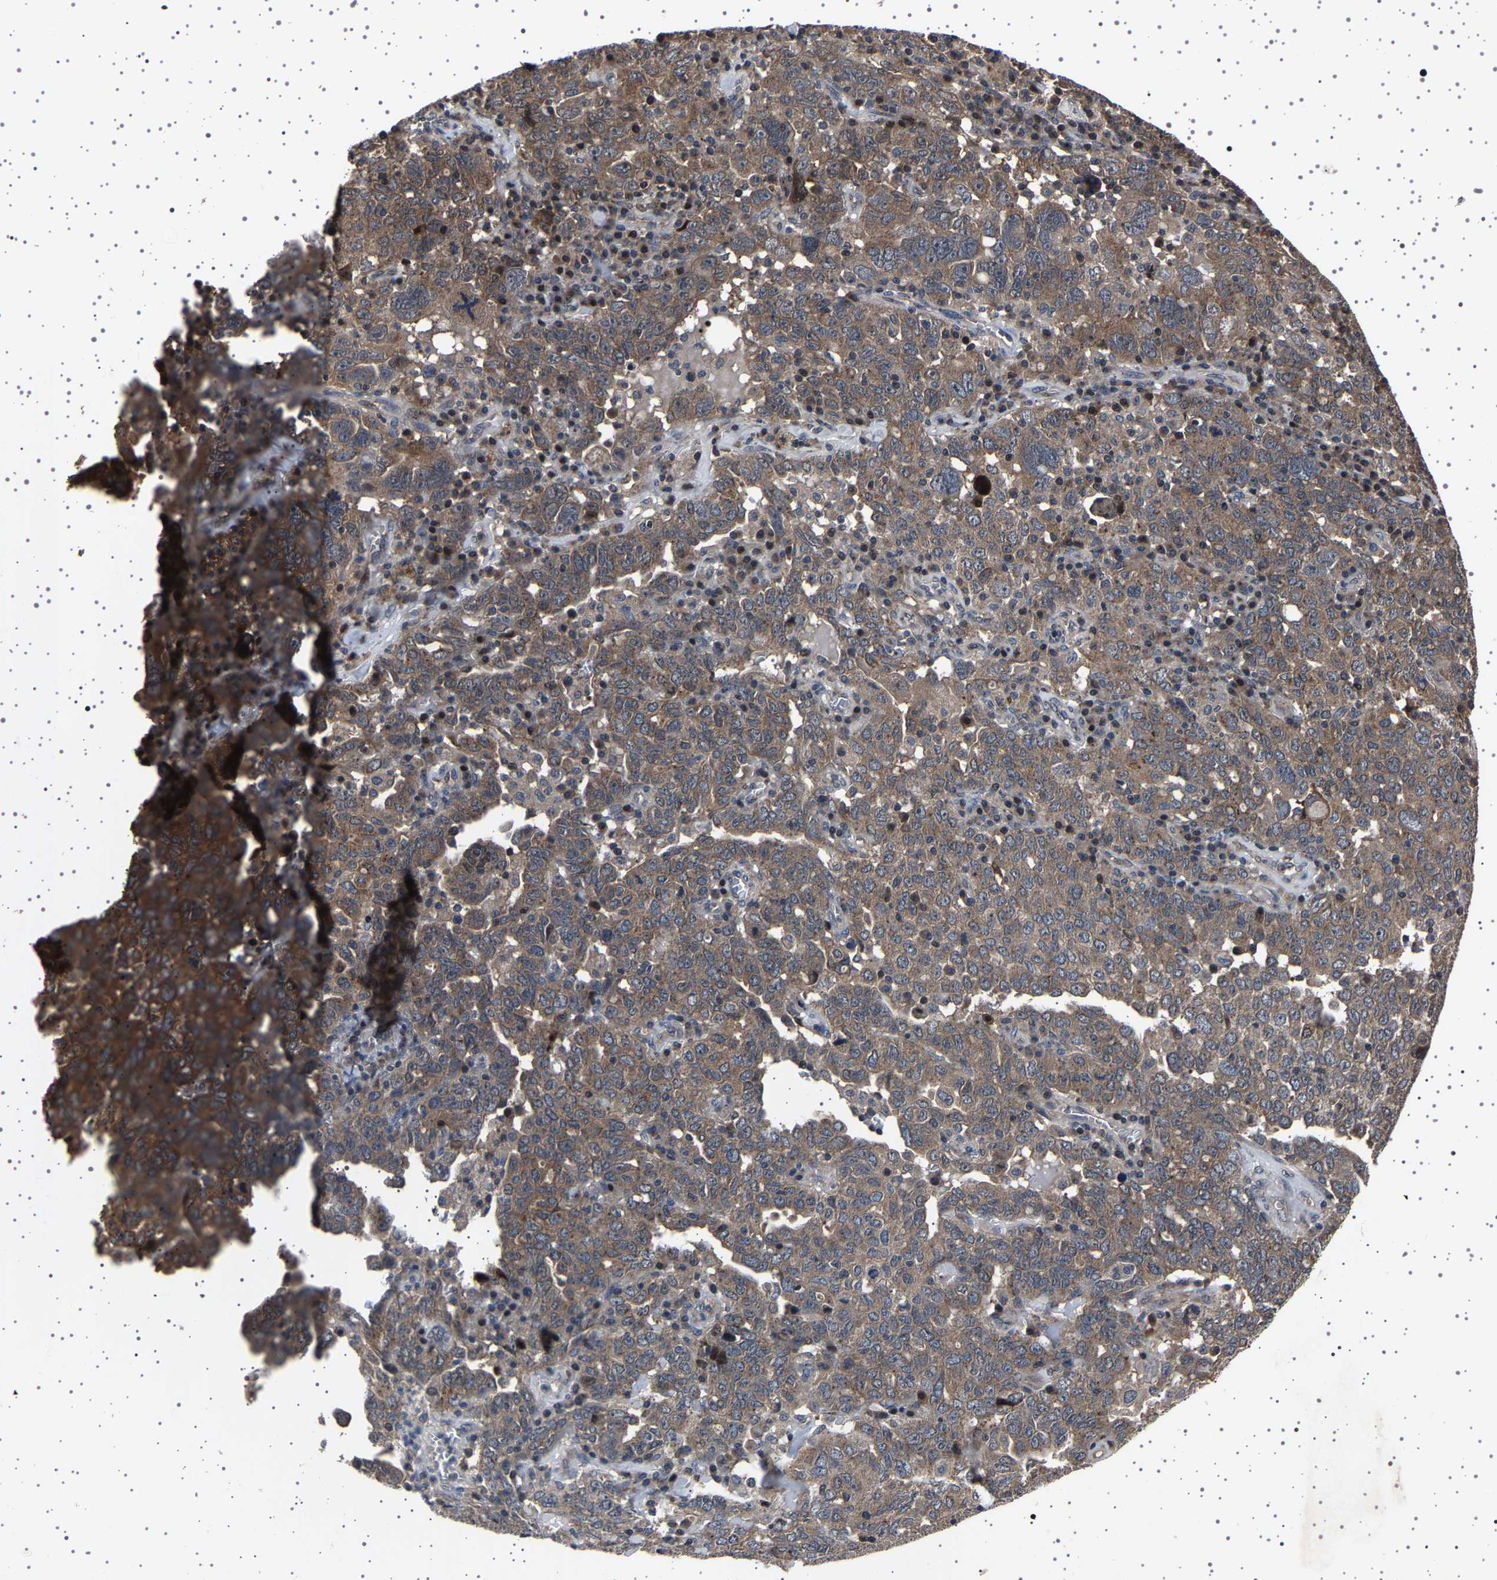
{"staining": {"intensity": "moderate", "quantity": ">75%", "location": "cytoplasmic/membranous"}, "tissue": "ovarian cancer", "cell_type": "Tumor cells", "image_type": "cancer", "snomed": [{"axis": "morphology", "description": "Carcinoma, endometroid"}, {"axis": "topography", "description": "Ovary"}], "caption": "Immunohistochemistry (IHC) staining of endometroid carcinoma (ovarian), which exhibits medium levels of moderate cytoplasmic/membranous positivity in approximately >75% of tumor cells indicating moderate cytoplasmic/membranous protein staining. The staining was performed using DAB (3,3'-diaminobenzidine) (brown) for protein detection and nuclei were counterstained in hematoxylin (blue).", "gene": "NCKAP1", "patient": {"sex": "female", "age": 62}}